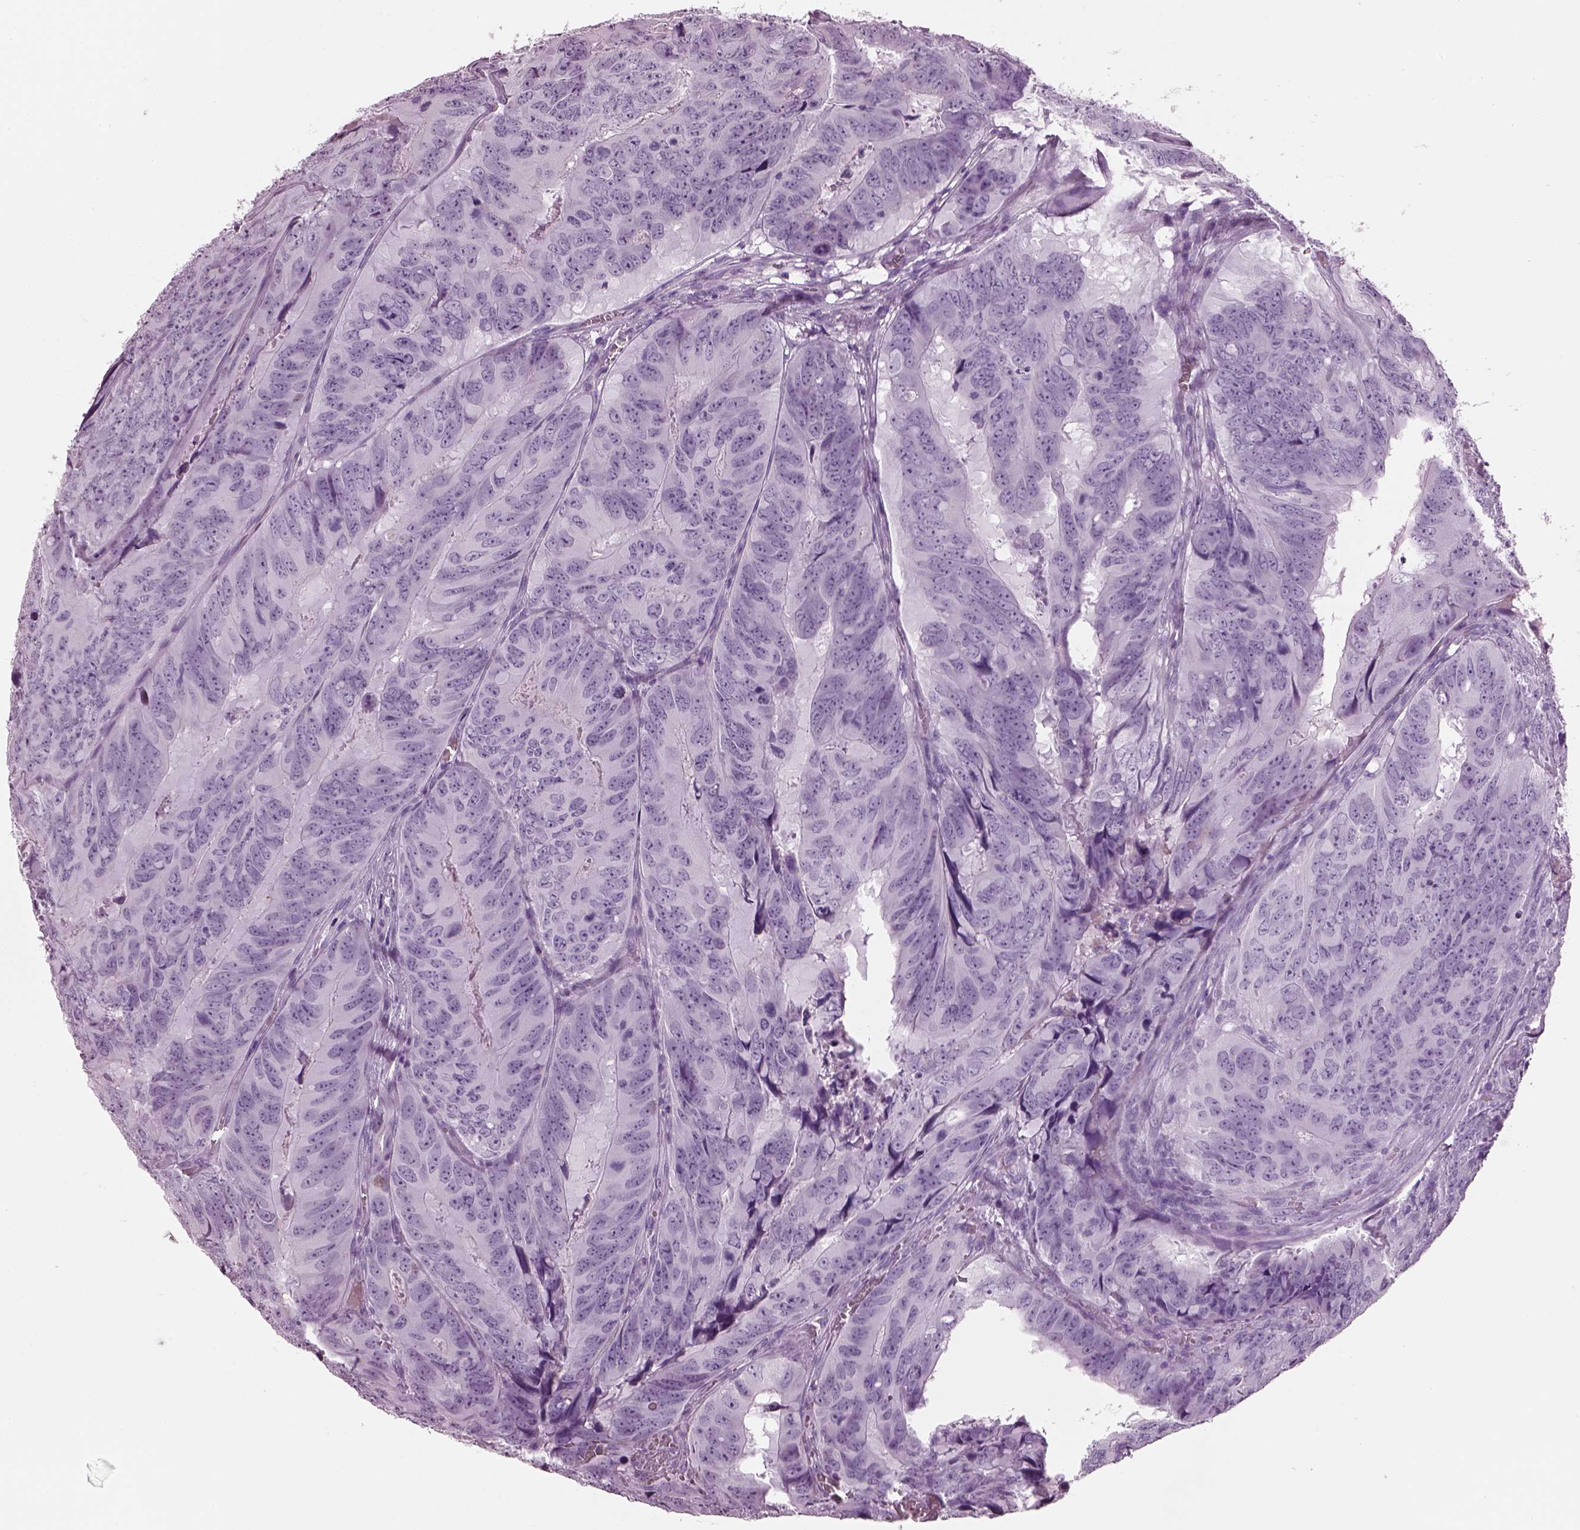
{"staining": {"intensity": "negative", "quantity": "none", "location": "none"}, "tissue": "colorectal cancer", "cell_type": "Tumor cells", "image_type": "cancer", "snomed": [{"axis": "morphology", "description": "Adenocarcinoma, NOS"}, {"axis": "topography", "description": "Colon"}], "caption": "Human colorectal cancer (adenocarcinoma) stained for a protein using IHC exhibits no positivity in tumor cells.", "gene": "KRTAP3-2", "patient": {"sex": "male", "age": 79}}